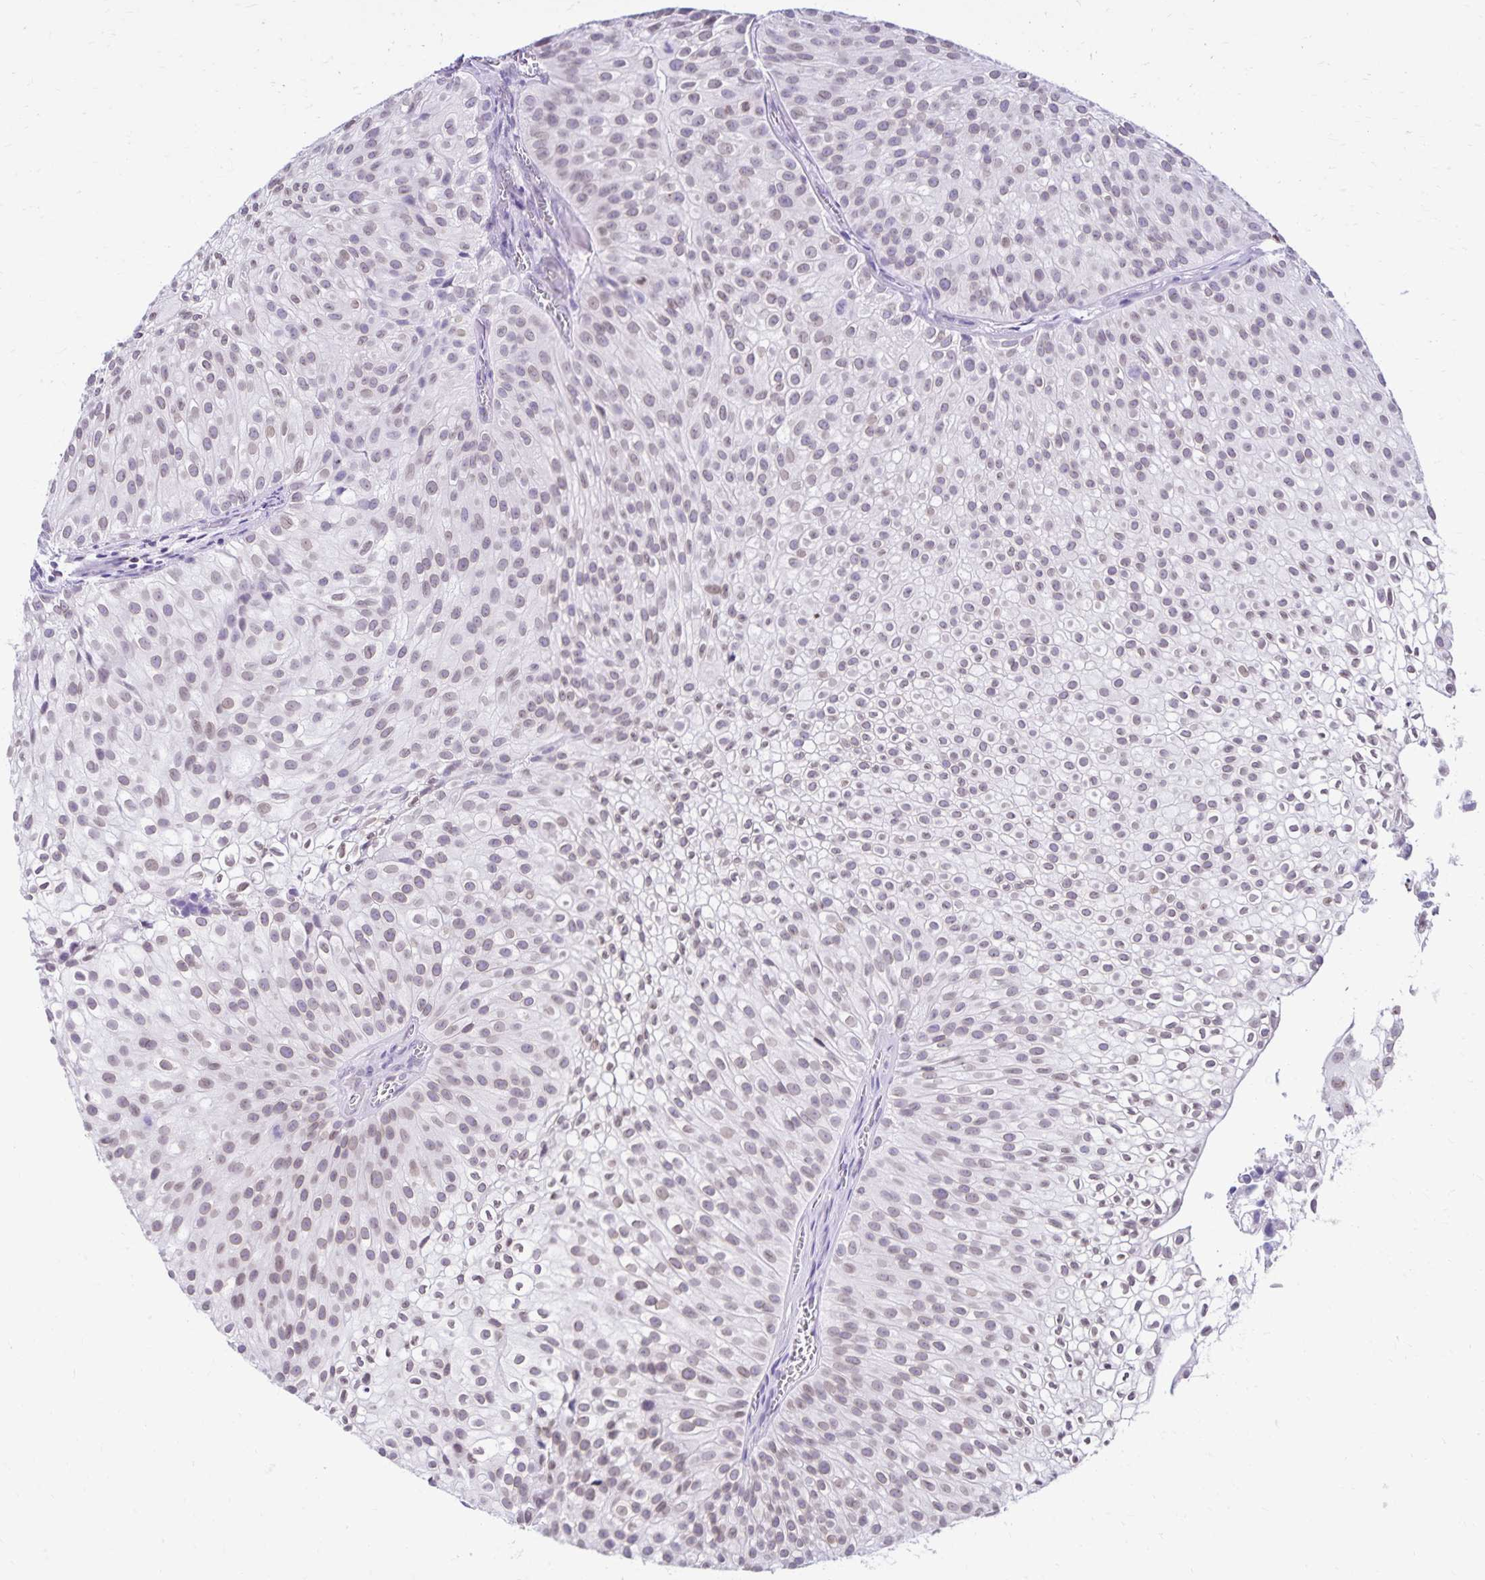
{"staining": {"intensity": "weak", "quantity": "<25%", "location": "nuclear"}, "tissue": "urothelial cancer", "cell_type": "Tumor cells", "image_type": "cancer", "snomed": [{"axis": "morphology", "description": "Urothelial carcinoma, Low grade"}, {"axis": "topography", "description": "Urinary bladder"}], "caption": "Photomicrograph shows no significant protein staining in tumor cells of urothelial cancer.", "gene": "FAM166C", "patient": {"sex": "male", "age": 70}}